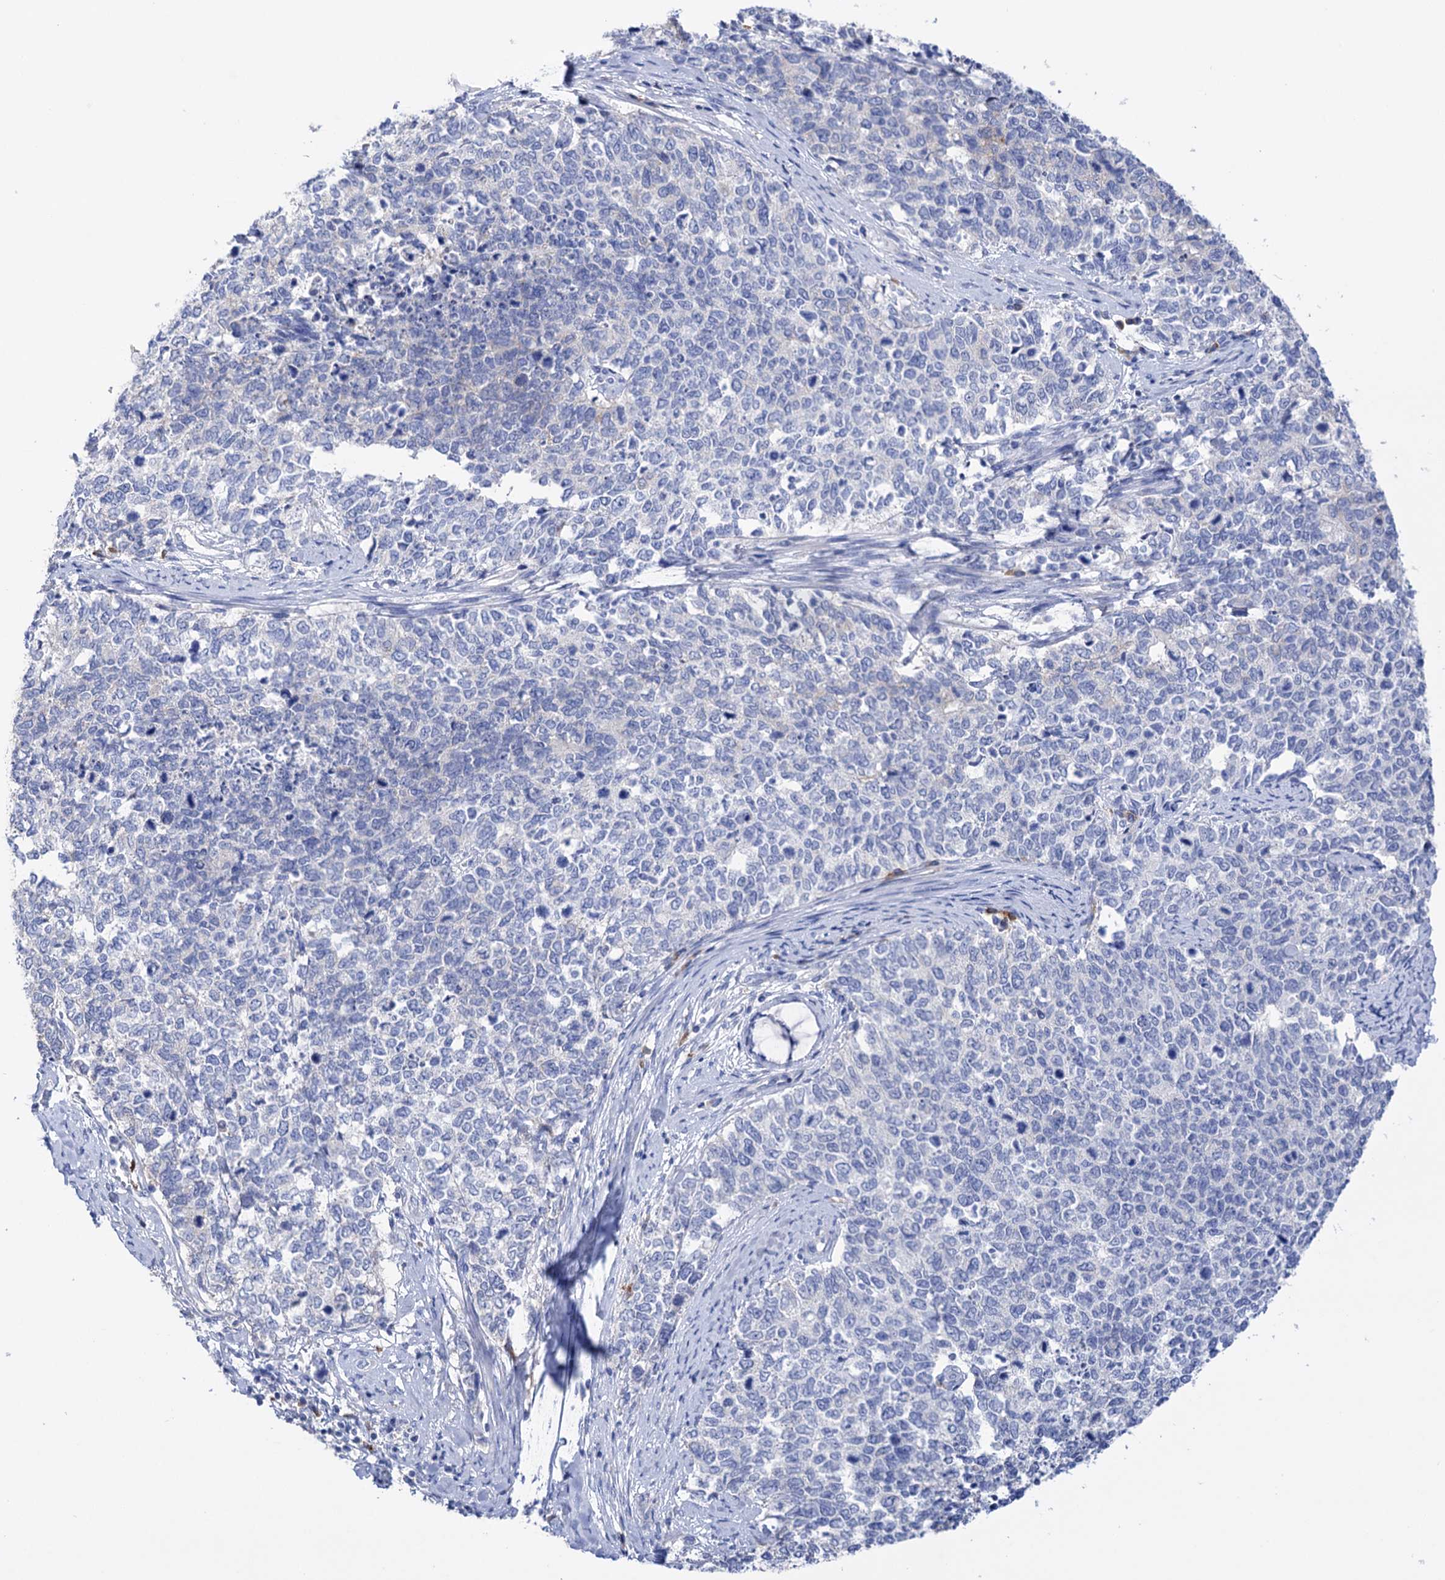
{"staining": {"intensity": "negative", "quantity": "none", "location": "none"}, "tissue": "cervical cancer", "cell_type": "Tumor cells", "image_type": "cancer", "snomed": [{"axis": "morphology", "description": "Squamous cell carcinoma, NOS"}, {"axis": "topography", "description": "Cervix"}], "caption": "The immunohistochemistry photomicrograph has no significant positivity in tumor cells of cervical squamous cell carcinoma tissue. (DAB immunohistochemistry visualized using brightfield microscopy, high magnification).", "gene": "BBS4", "patient": {"sex": "female", "age": 63}}